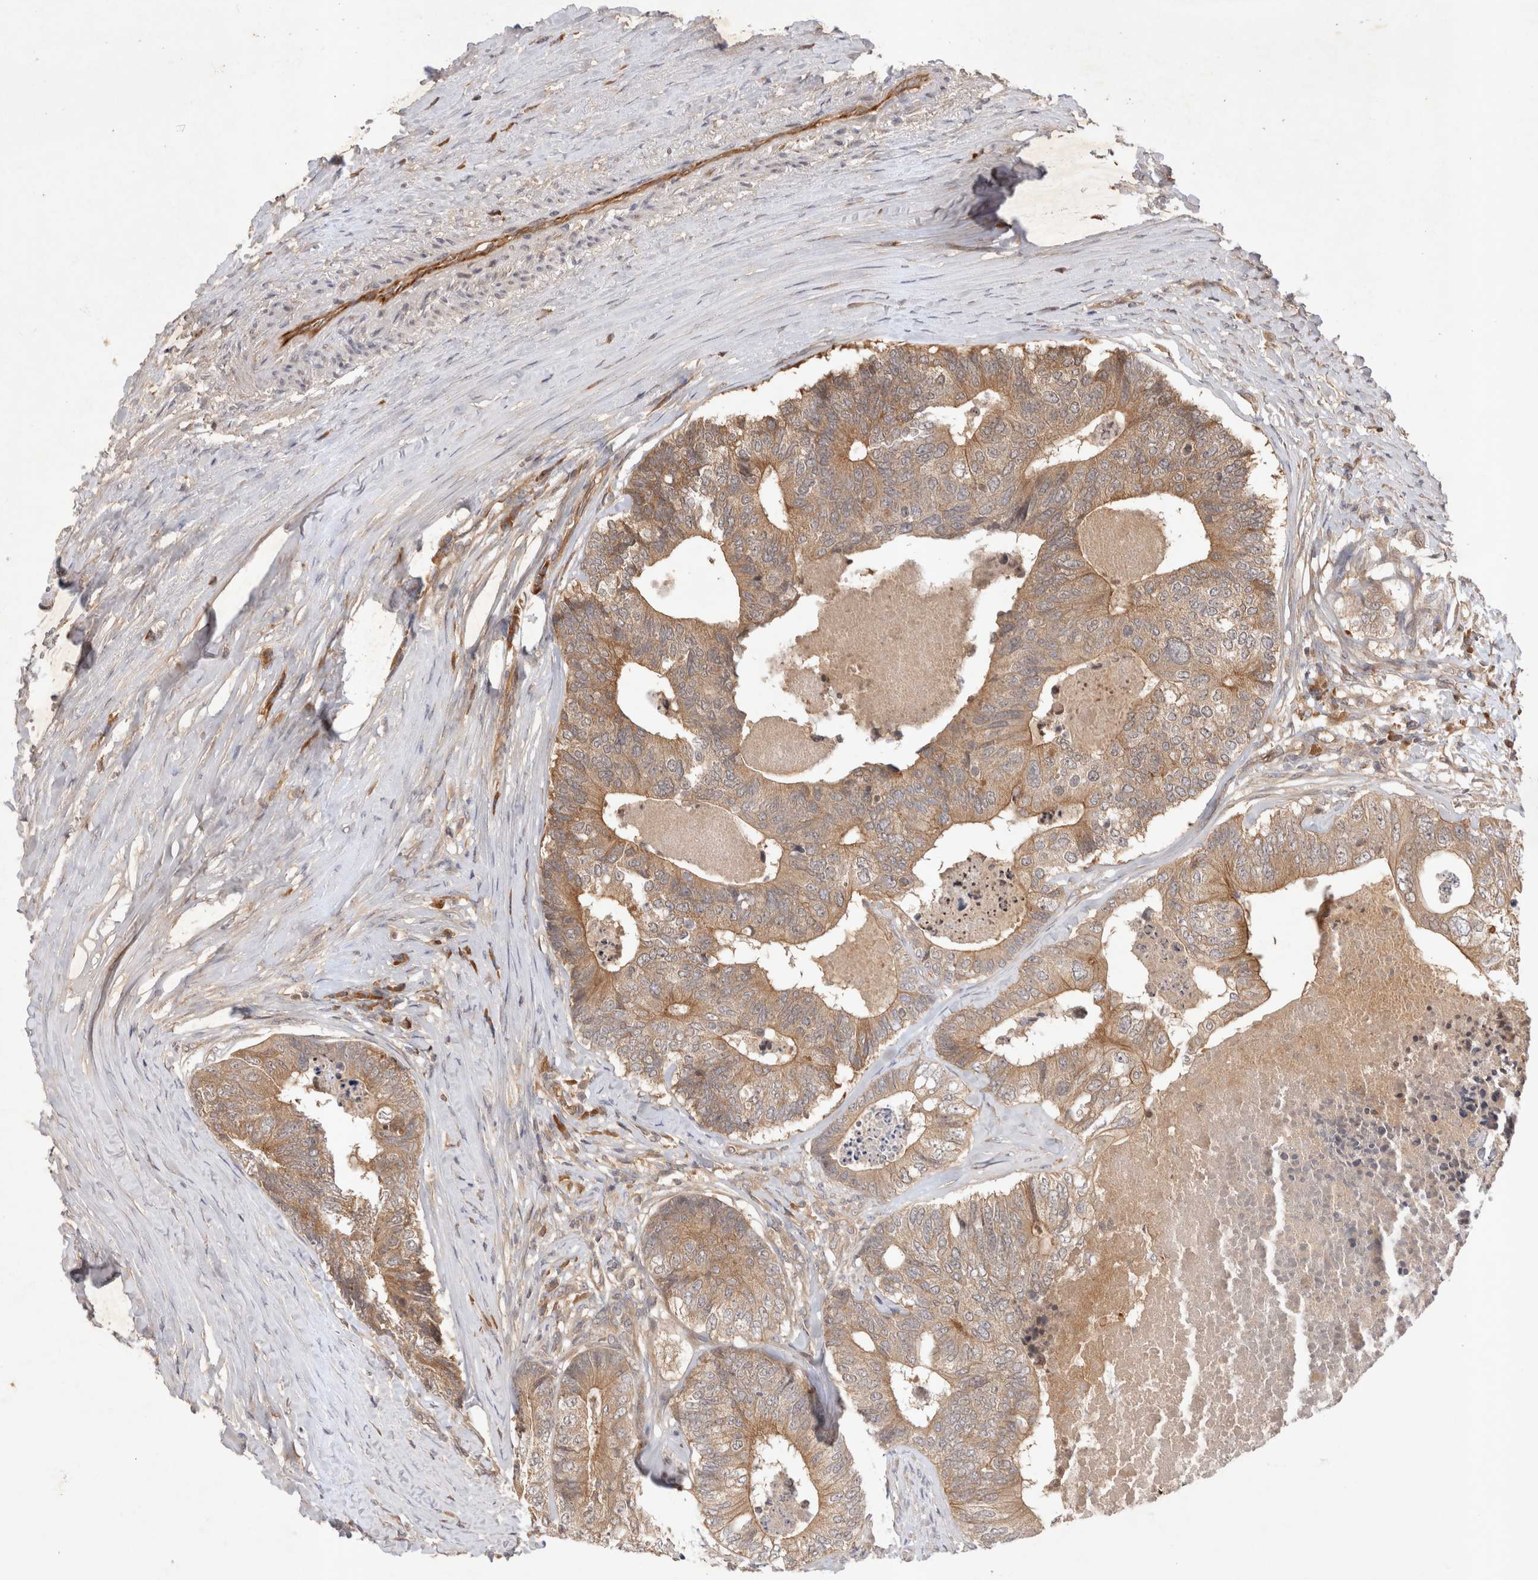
{"staining": {"intensity": "moderate", "quantity": ">75%", "location": "cytoplasmic/membranous"}, "tissue": "colorectal cancer", "cell_type": "Tumor cells", "image_type": "cancer", "snomed": [{"axis": "morphology", "description": "Adenocarcinoma, NOS"}, {"axis": "topography", "description": "Colon"}], "caption": "Immunohistochemistry (IHC) micrograph of neoplastic tissue: colorectal cancer (adenocarcinoma) stained using IHC reveals medium levels of moderate protein expression localized specifically in the cytoplasmic/membranous of tumor cells, appearing as a cytoplasmic/membranous brown color.", "gene": "YES1", "patient": {"sex": "female", "age": 67}}